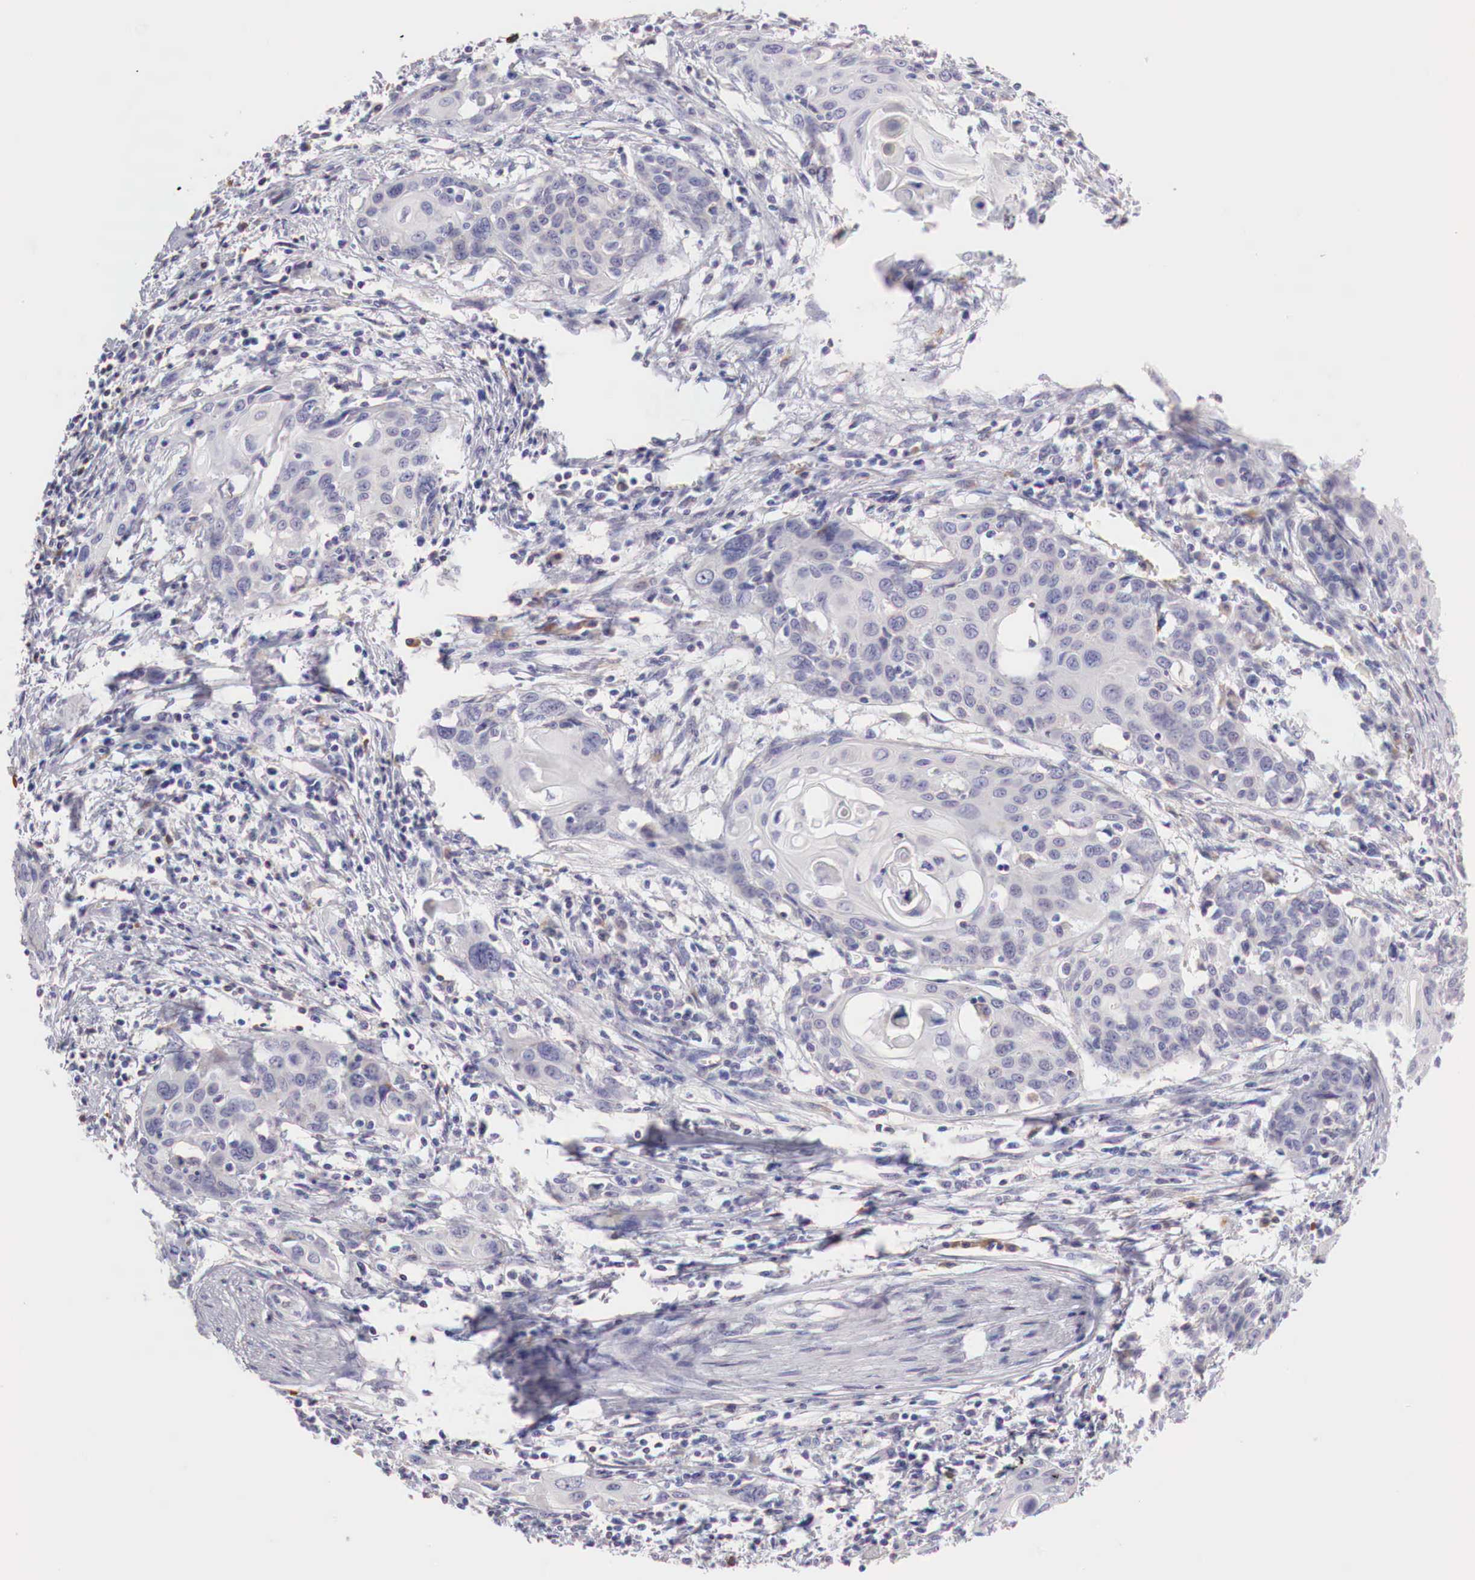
{"staining": {"intensity": "weak", "quantity": "<25%", "location": "cytoplasmic/membranous"}, "tissue": "cervical cancer", "cell_type": "Tumor cells", "image_type": "cancer", "snomed": [{"axis": "morphology", "description": "Squamous cell carcinoma, NOS"}, {"axis": "topography", "description": "Cervix"}], "caption": "Tumor cells show no significant positivity in cervical squamous cell carcinoma.", "gene": "XPNPEP2", "patient": {"sex": "female", "age": 54}}